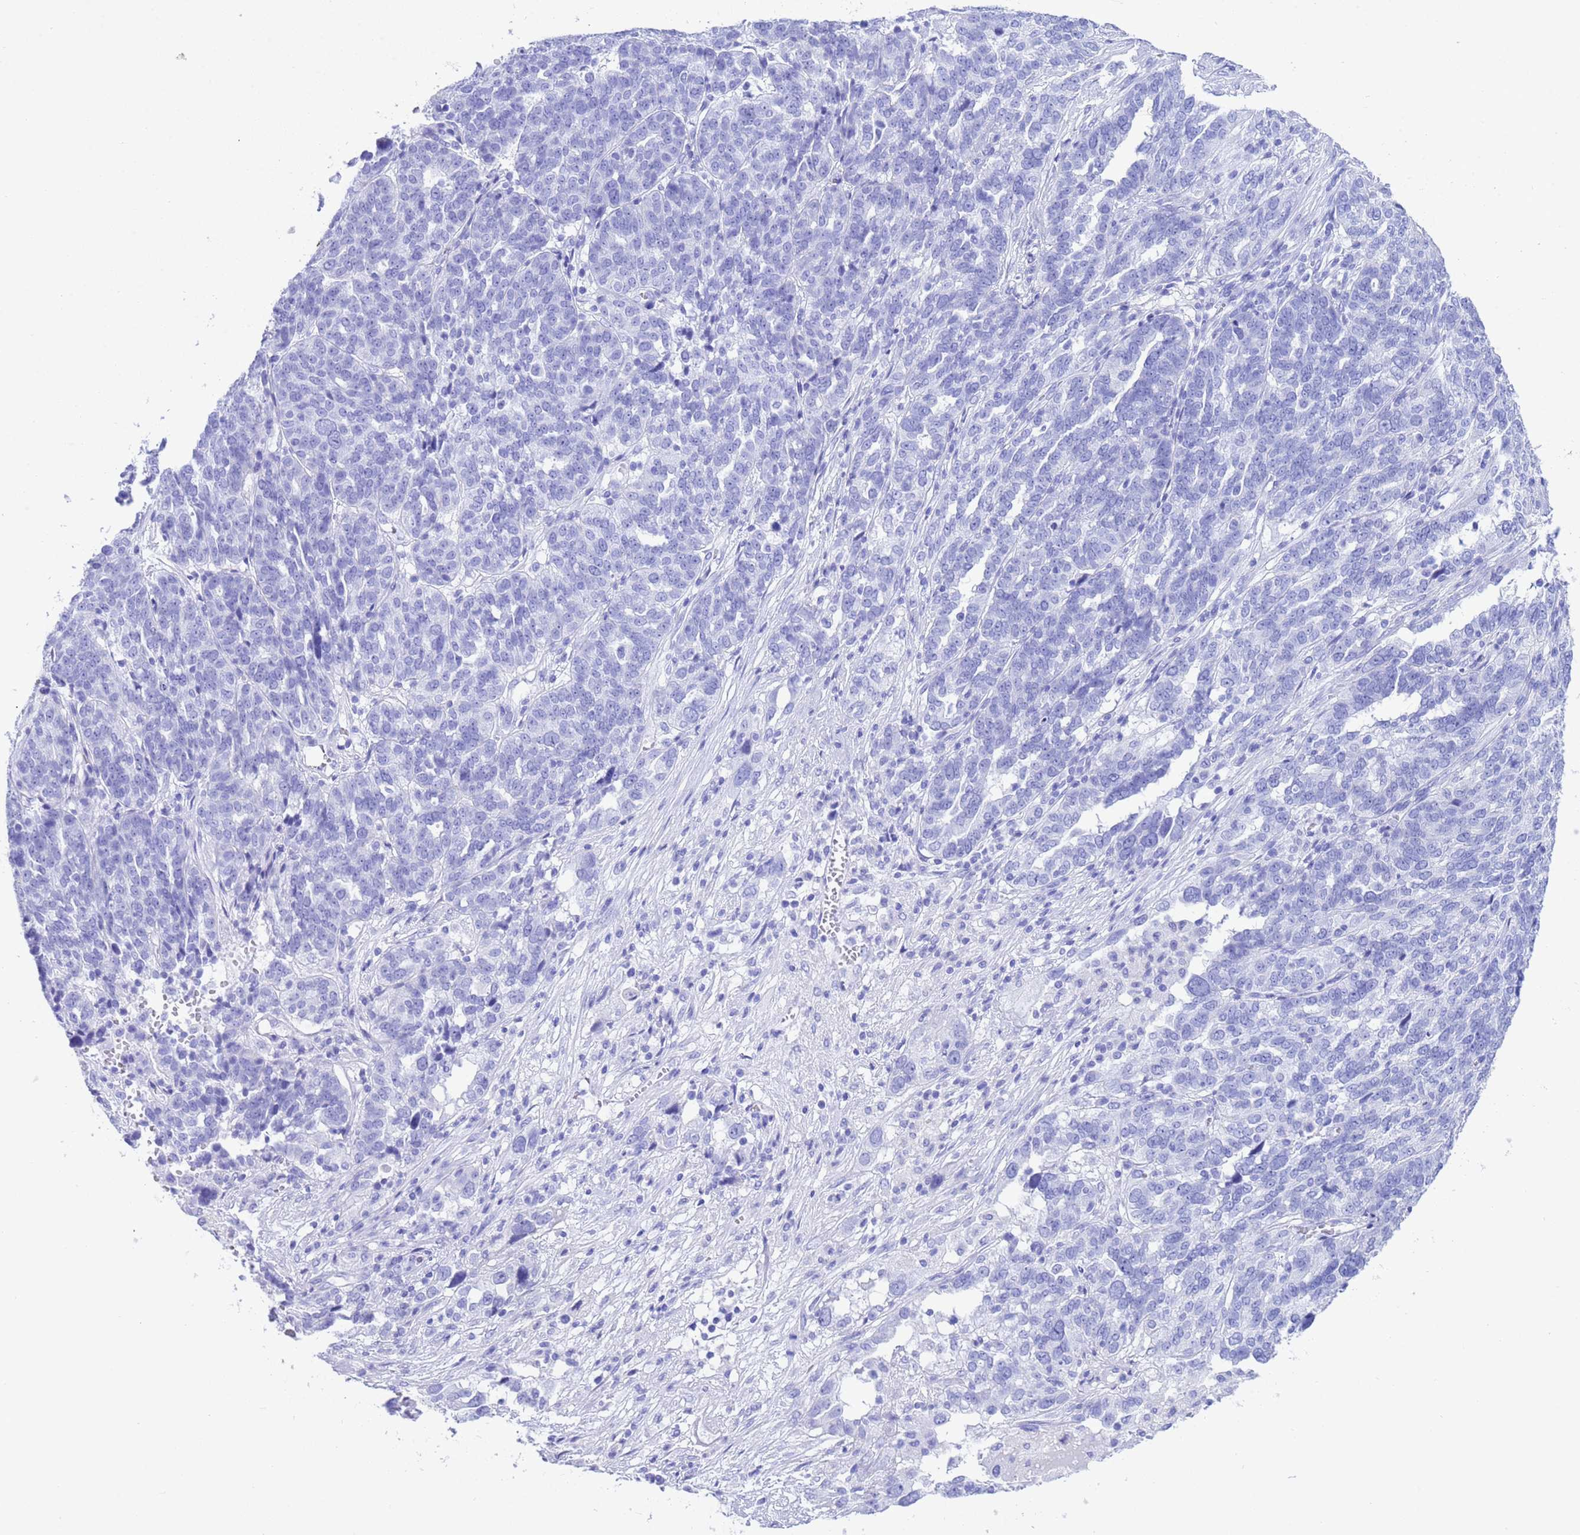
{"staining": {"intensity": "negative", "quantity": "none", "location": "none"}, "tissue": "ovarian cancer", "cell_type": "Tumor cells", "image_type": "cancer", "snomed": [{"axis": "morphology", "description": "Cystadenocarcinoma, serous, NOS"}, {"axis": "topography", "description": "Ovary"}], "caption": "Protein analysis of ovarian cancer (serous cystadenocarcinoma) shows no significant positivity in tumor cells. Brightfield microscopy of immunohistochemistry (IHC) stained with DAB (3,3'-diaminobenzidine) (brown) and hematoxylin (blue), captured at high magnification.", "gene": "GSTM1", "patient": {"sex": "female", "age": 59}}